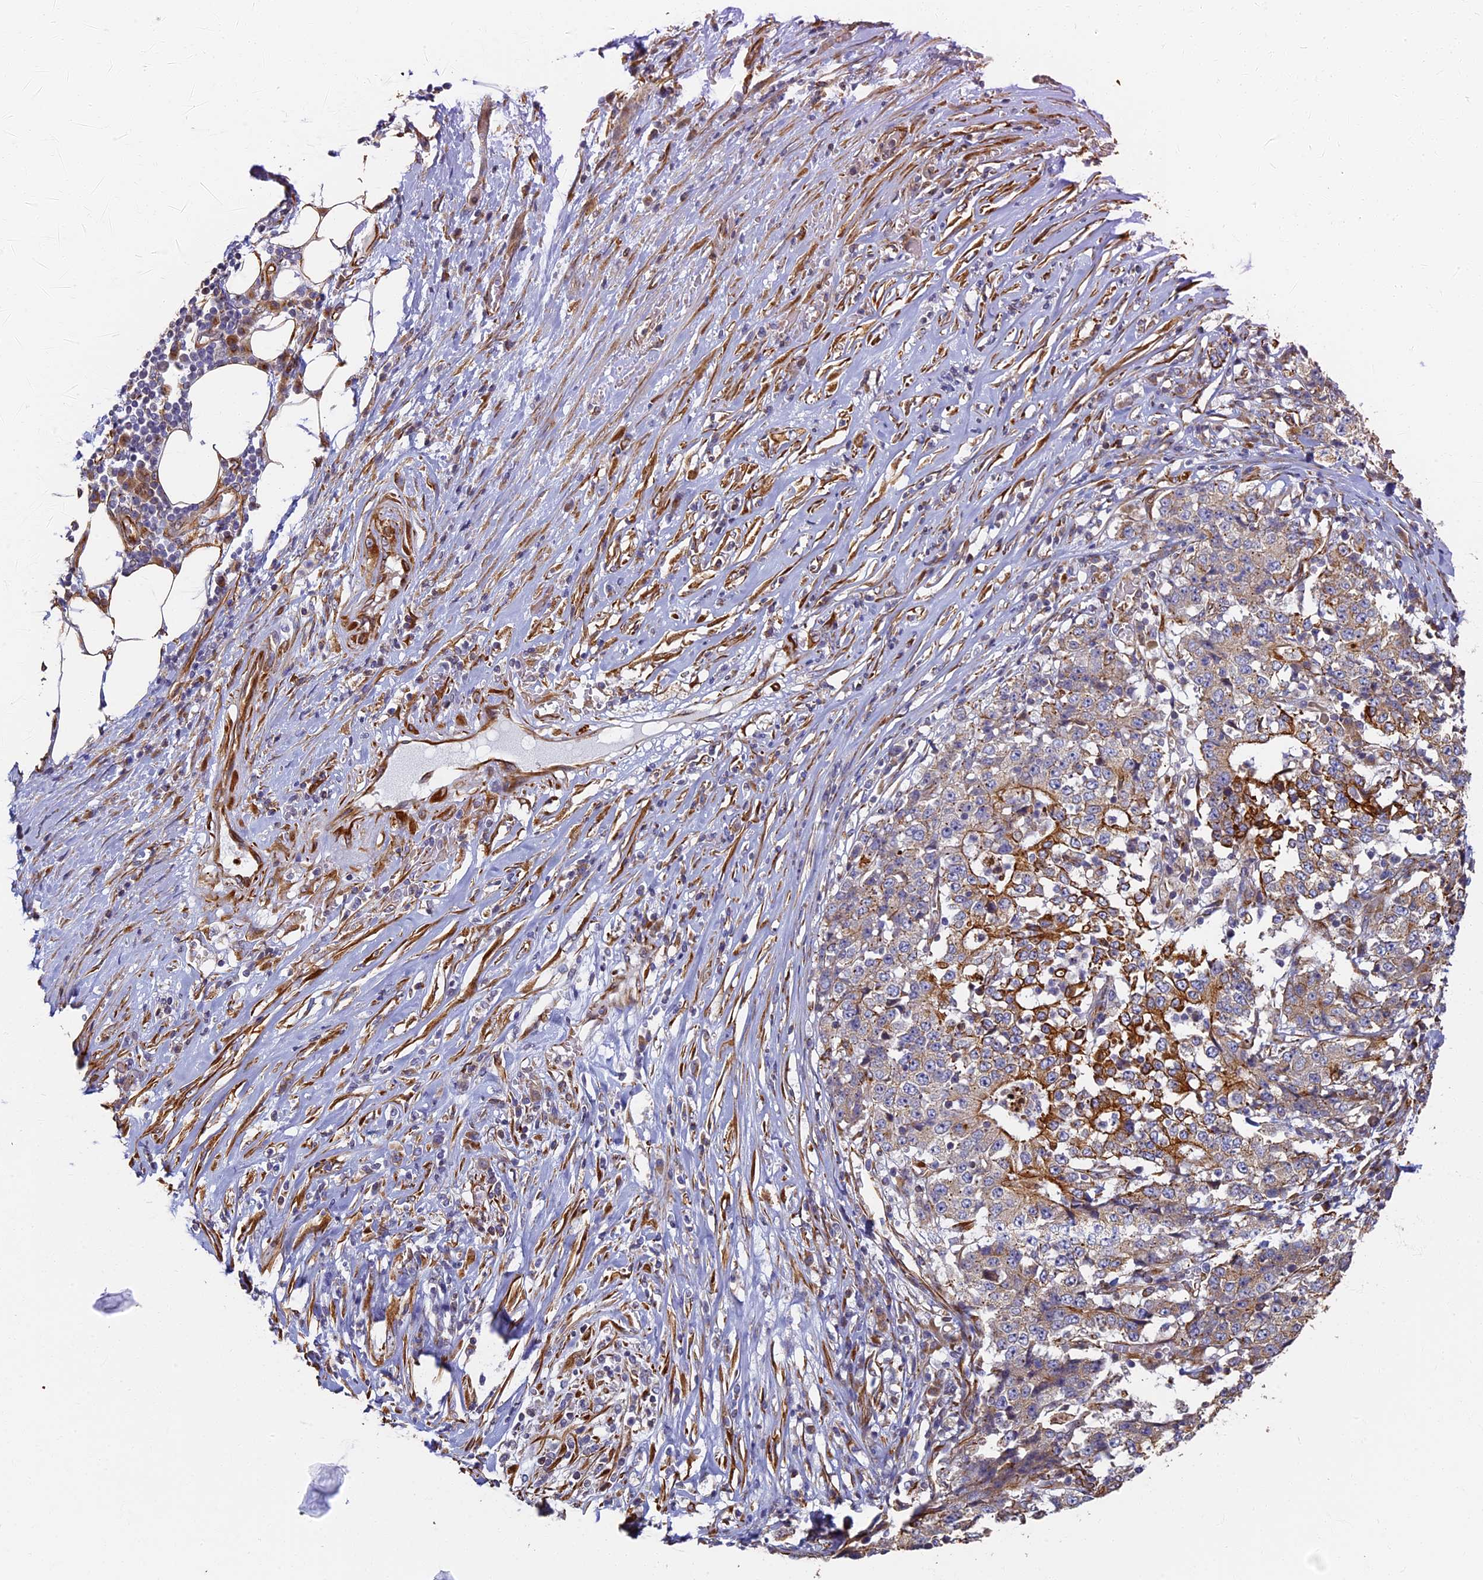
{"staining": {"intensity": "strong", "quantity": "<25%", "location": "cytoplasmic/membranous"}, "tissue": "stomach cancer", "cell_type": "Tumor cells", "image_type": "cancer", "snomed": [{"axis": "morphology", "description": "Adenocarcinoma, NOS"}, {"axis": "topography", "description": "Stomach"}], "caption": "Immunohistochemistry of human stomach adenocarcinoma reveals medium levels of strong cytoplasmic/membranous positivity in approximately <25% of tumor cells.", "gene": "LRRC57", "patient": {"sex": "male", "age": 59}}